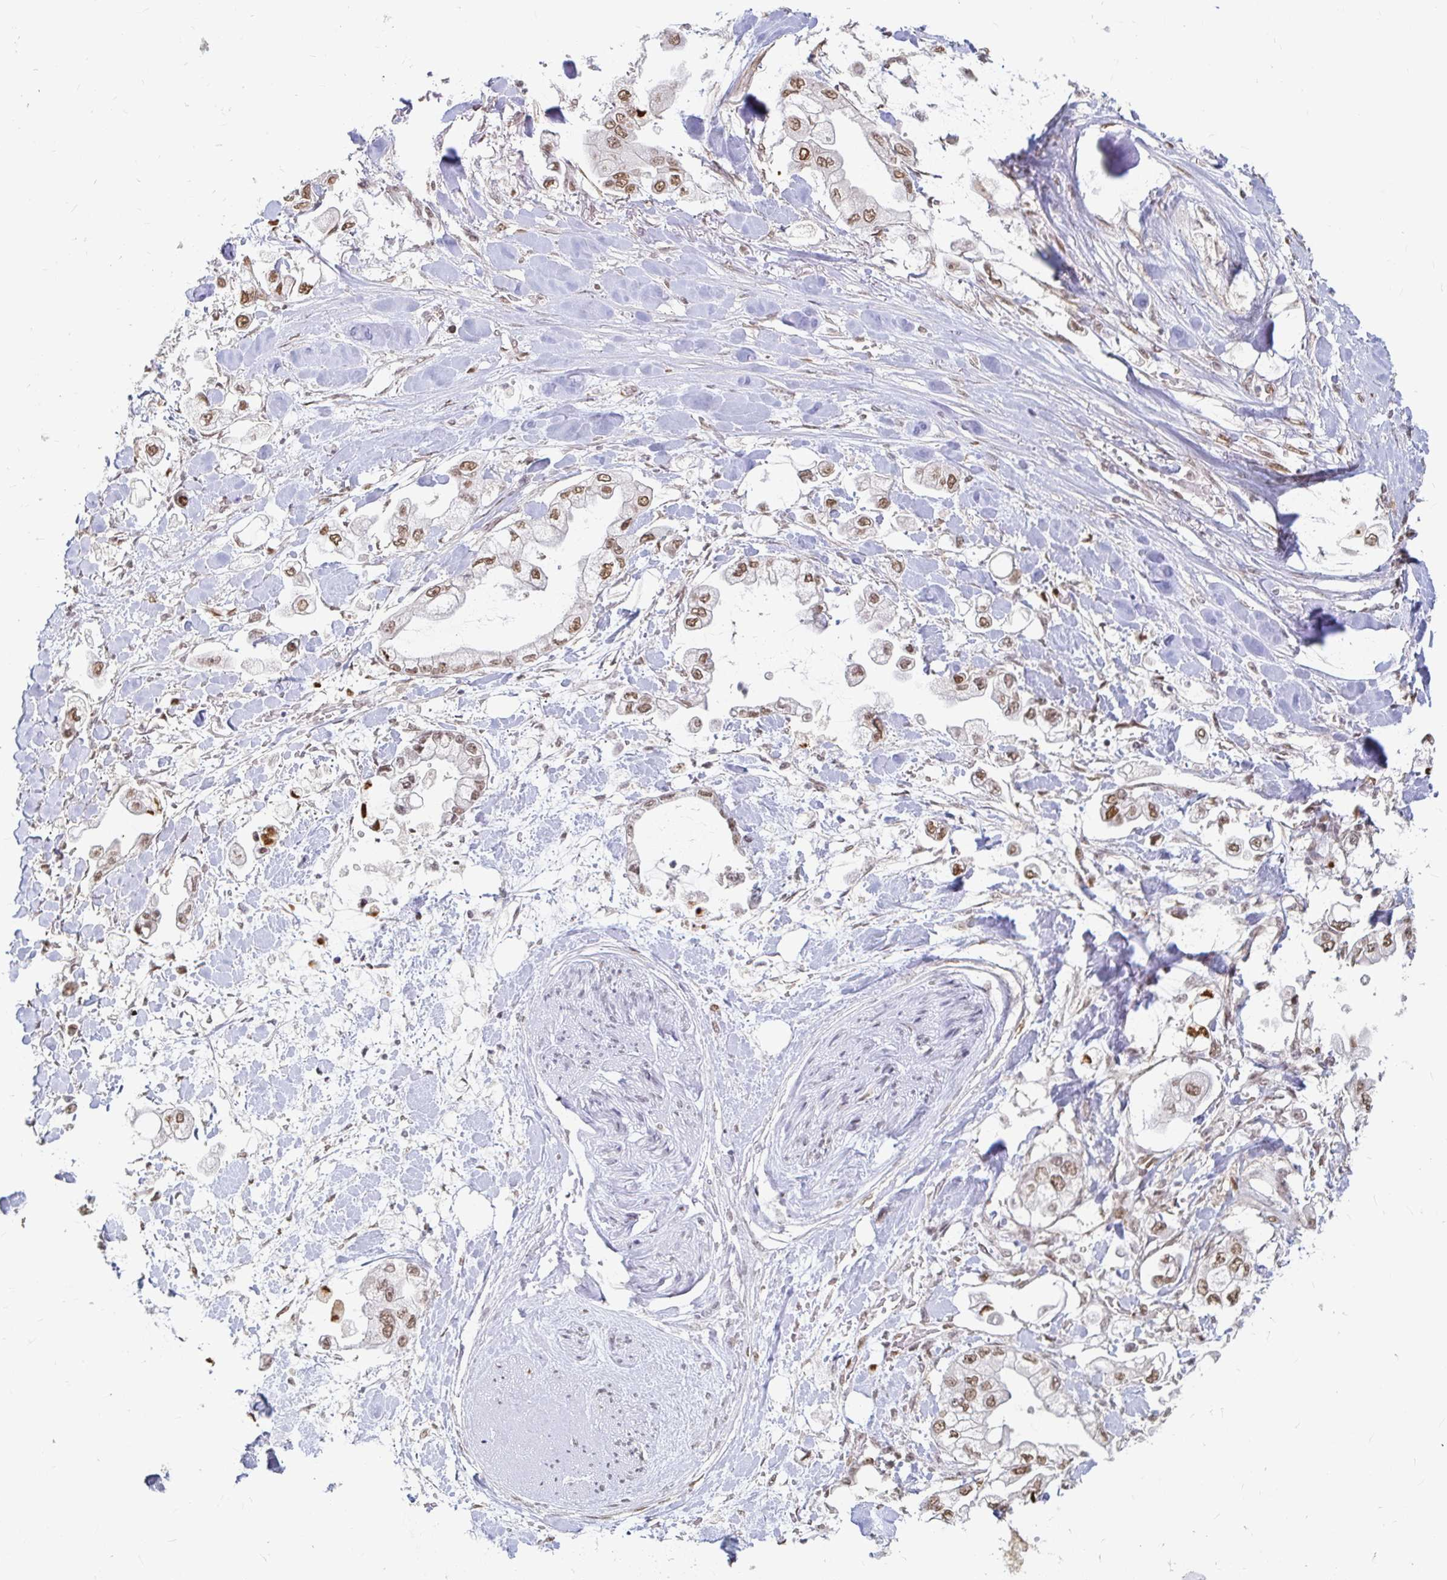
{"staining": {"intensity": "moderate", "quantity": ">75%", "location": "nuclear"}, "tissue": "stomach cancer", "cell_type": "Tumor cells", "image_type": "cancer", "snomed": [{"axis": "morphology", "description": "Adenocarcinoma, NOS"}, {"axis": "topography", "description": "Stomach"}], "caption": "High-magnification brightfield microscopy of stomach cancer (adenocarcinoma) stained with DAB (3,3'-diaminobenzidine) (brown) and counterstained with hematoxylin (blue). tumor cells exhibit moderate nuclear expression is seen in approximately>75% of cells.", "gene": "HNRNPU", "patient": {"sex": "male", "age": 62}}